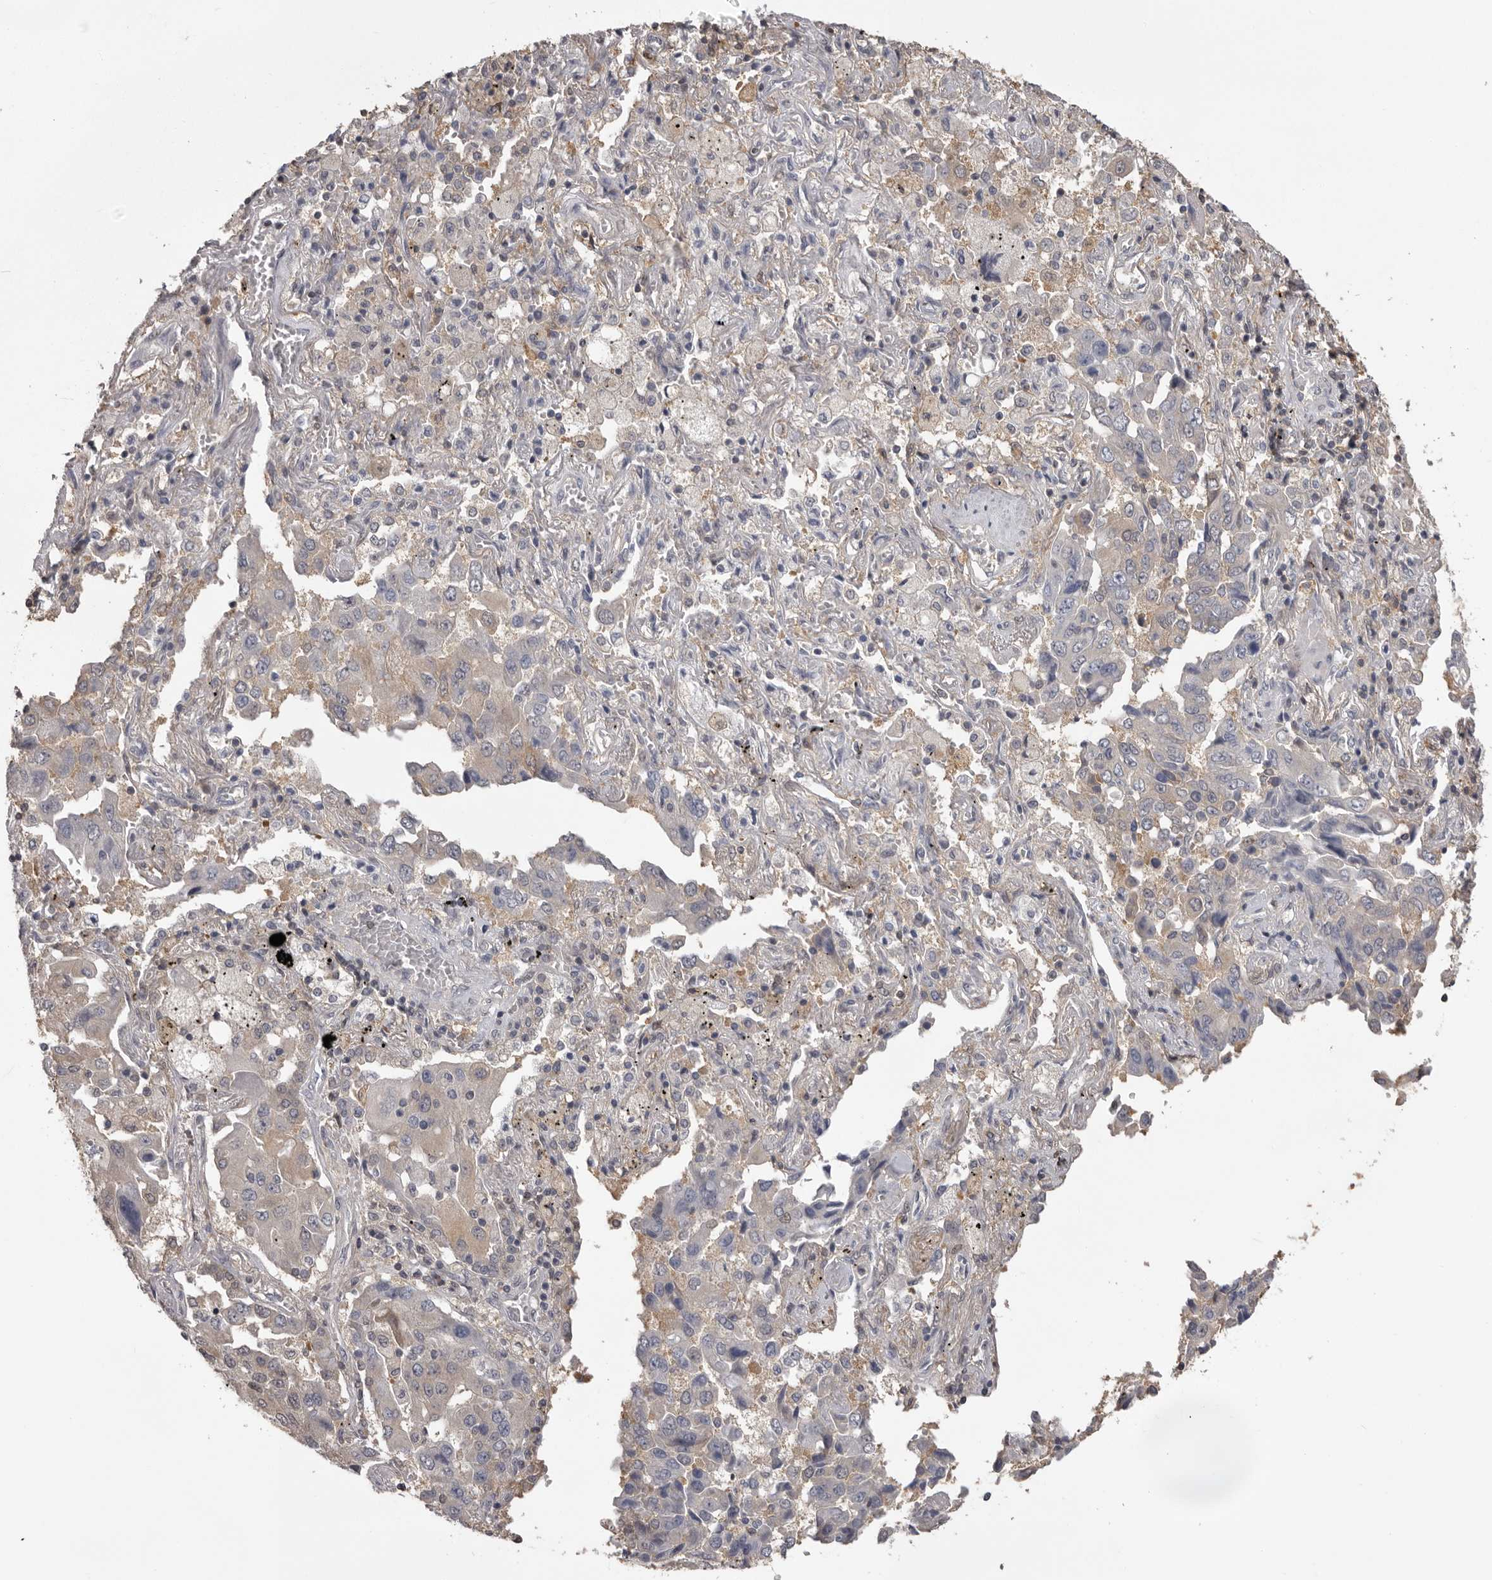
{"staining": {"intensity": "weak", "quantity": "<25%", "location": "cytoplasmic/membranous"}, "tissue": "lung cancer", "cell_type": "Tumor cells", "image_type": "cancer", "snomed": [{"axis": "morphology", "description": "Adenocarcinoma, NOS"}, {"axis": "topography", "description": "Lung"}], "caption": "This is a histopathology image of immunohistochemistry (IHC) staining of lung adenocarcinoma, which shows no expression in tumor cells.", "gene": "MDH1", "patient": {"sex": "female", "age": 65}}